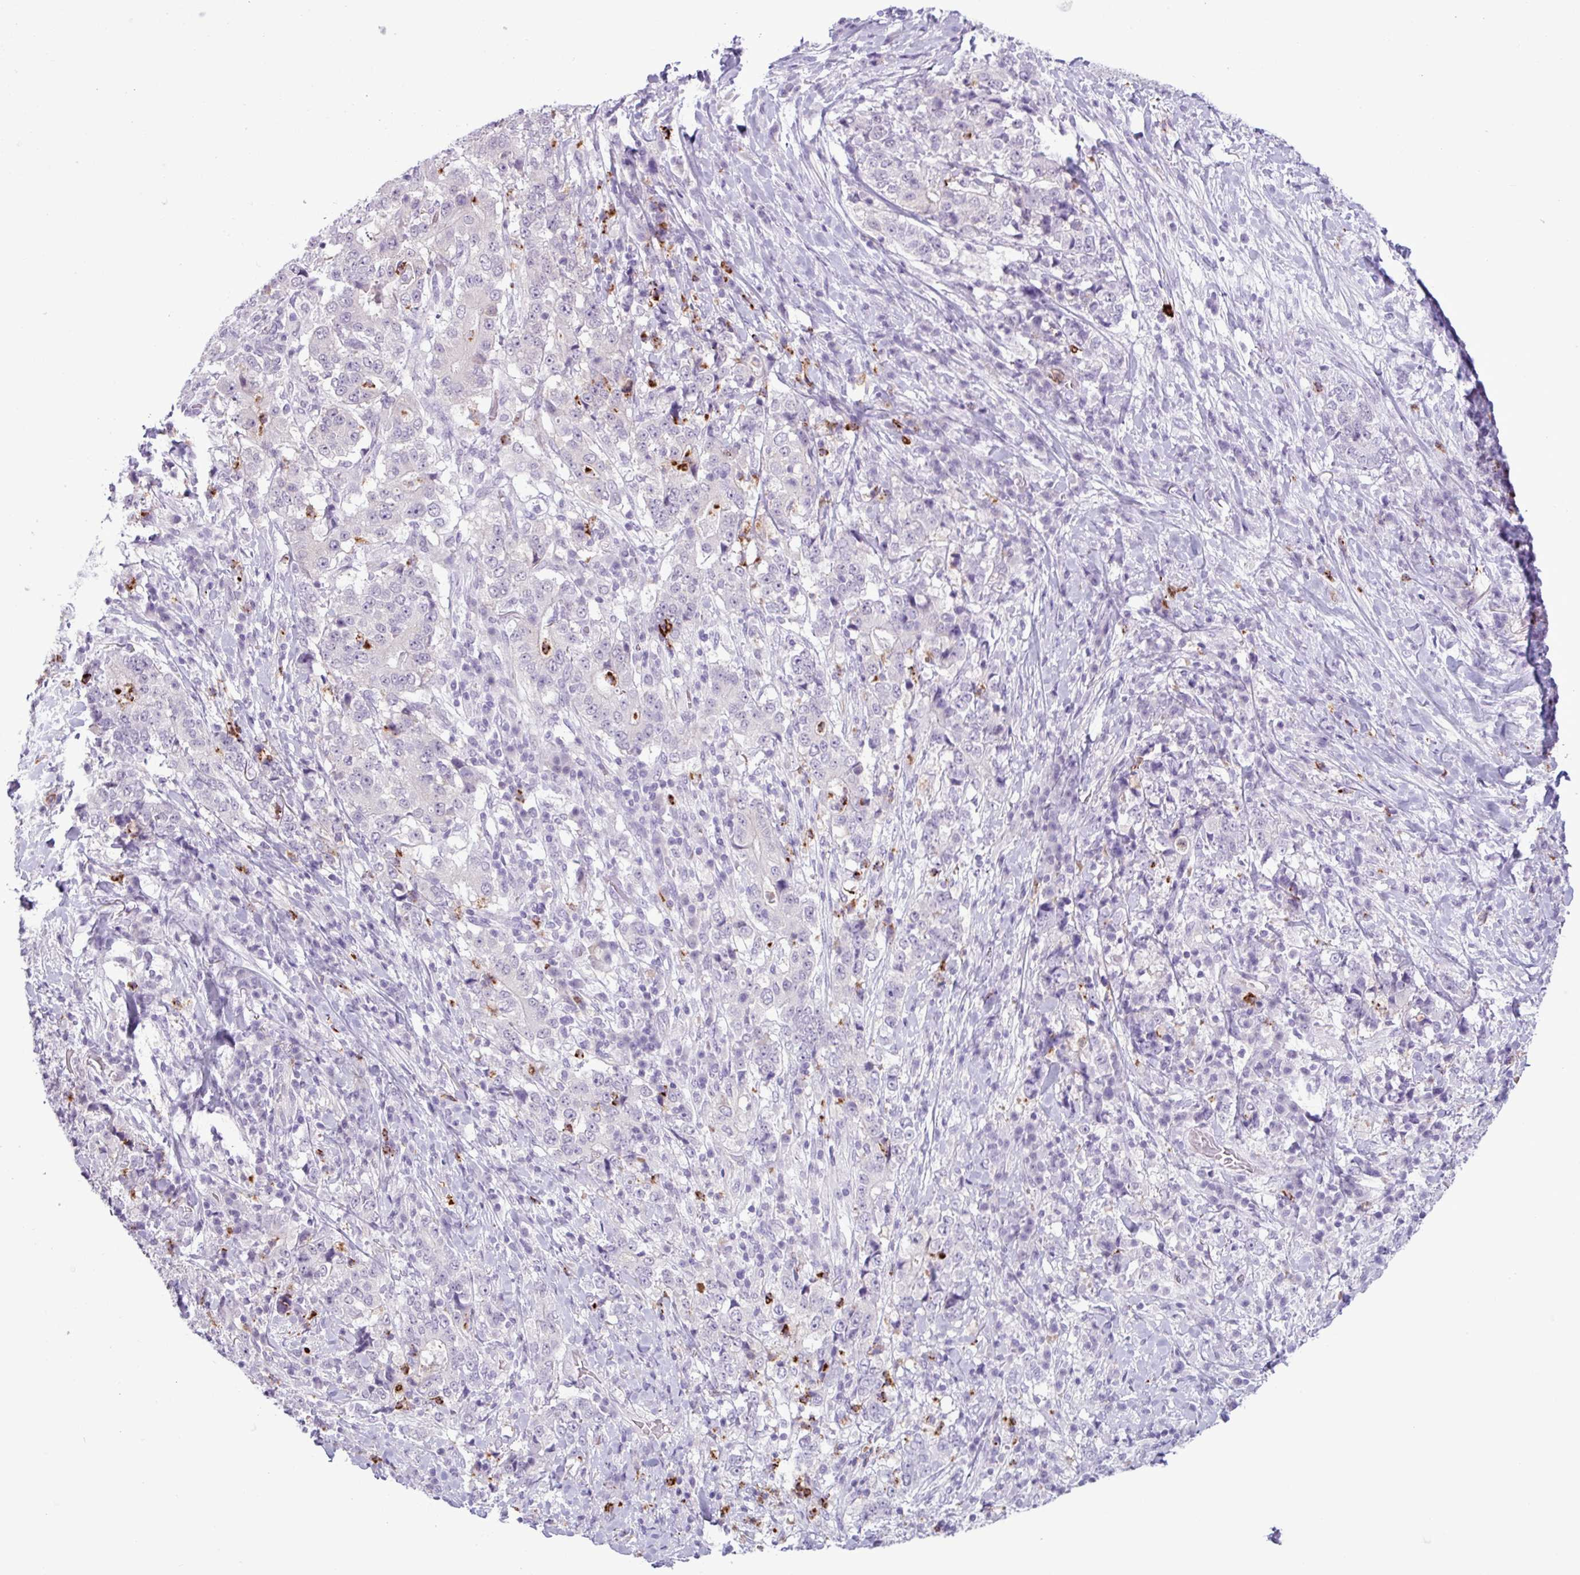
{"staining": {"intensity": "negative", "quantity": "none", "location": "none"}, "tissue": "stomach cancer", "cell_type": "Tumor cells", "image_type": "cancer", "snomed": [{"axis": "morphology", "description": "Normal tissue, NOS"}, {"axis": "morphology", "description": "Adenocarcinoma, NOS"}, {"axis": "topography", "description": "Stomach, upper"}, {"axis": "topography", "description": "Stomach"}], "caption": "A photomicrograph of human adenocarcinoma (stomach) is negative for staining in tumor cells.", "gene": "TMEM178A", "patient": {"sex": "male", "age": 59}}